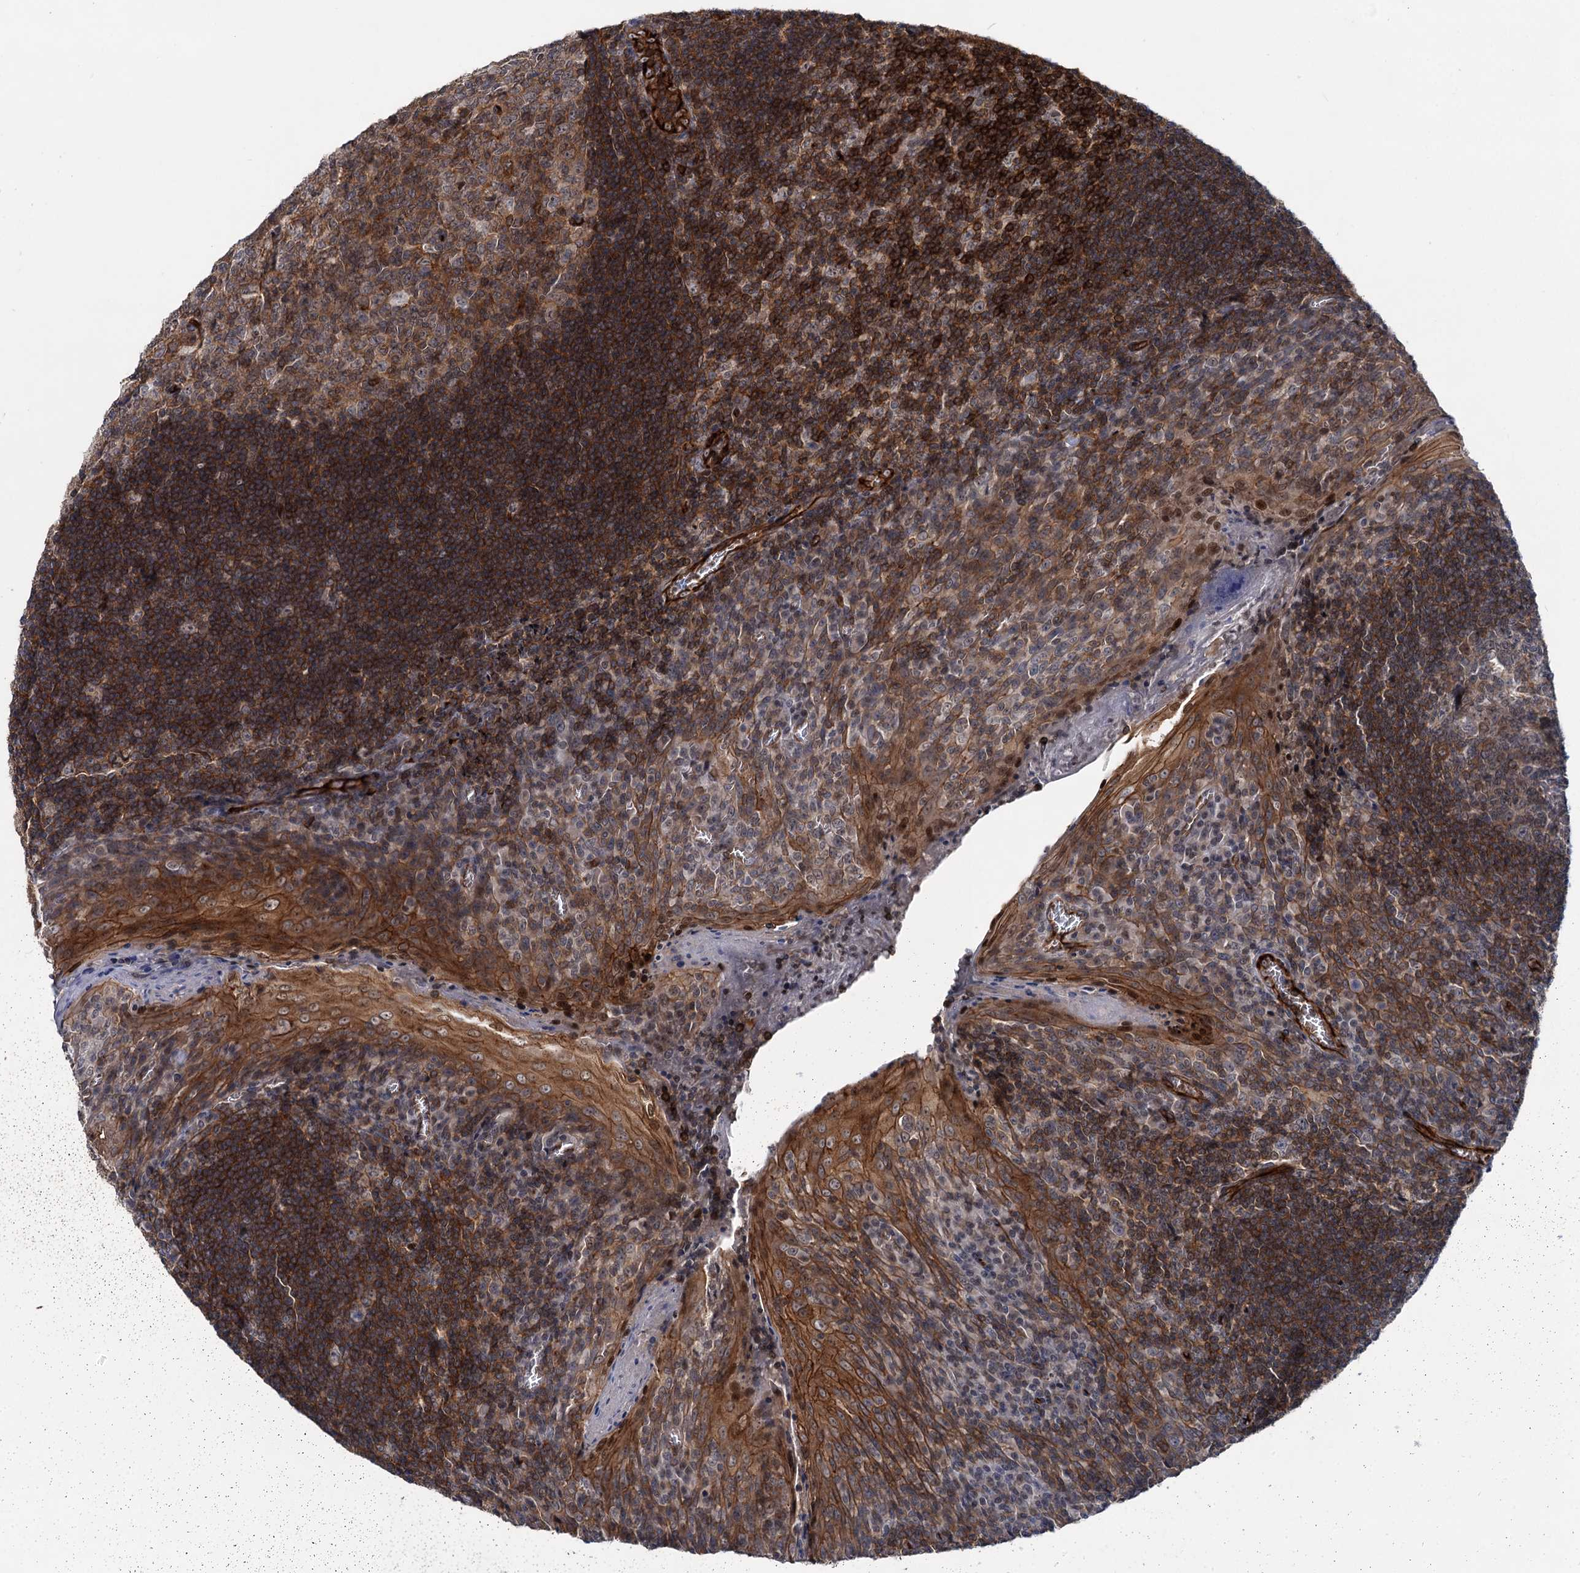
{"staining": {"intensity": "moderate", "quantity": "<25%", "location": "cytoplasmic/membranous"}, "tissue": "tonsil", "cell_type": "Germinal center cells", "image_type": "normal", "snomed": [{"axis": "morphology", "description": "Normal tissue, NOS"}, {"axis": "topography", "description": "Tonsil"}], "caption": "The micrograph demonstrates staining of normal tonsil, revealing moderate cytoplasmic/membranous protein positivity (brown color) within germinal center cells.", "gene": "ABLIM1", "patient": {"sex": "male", "age": 27}}